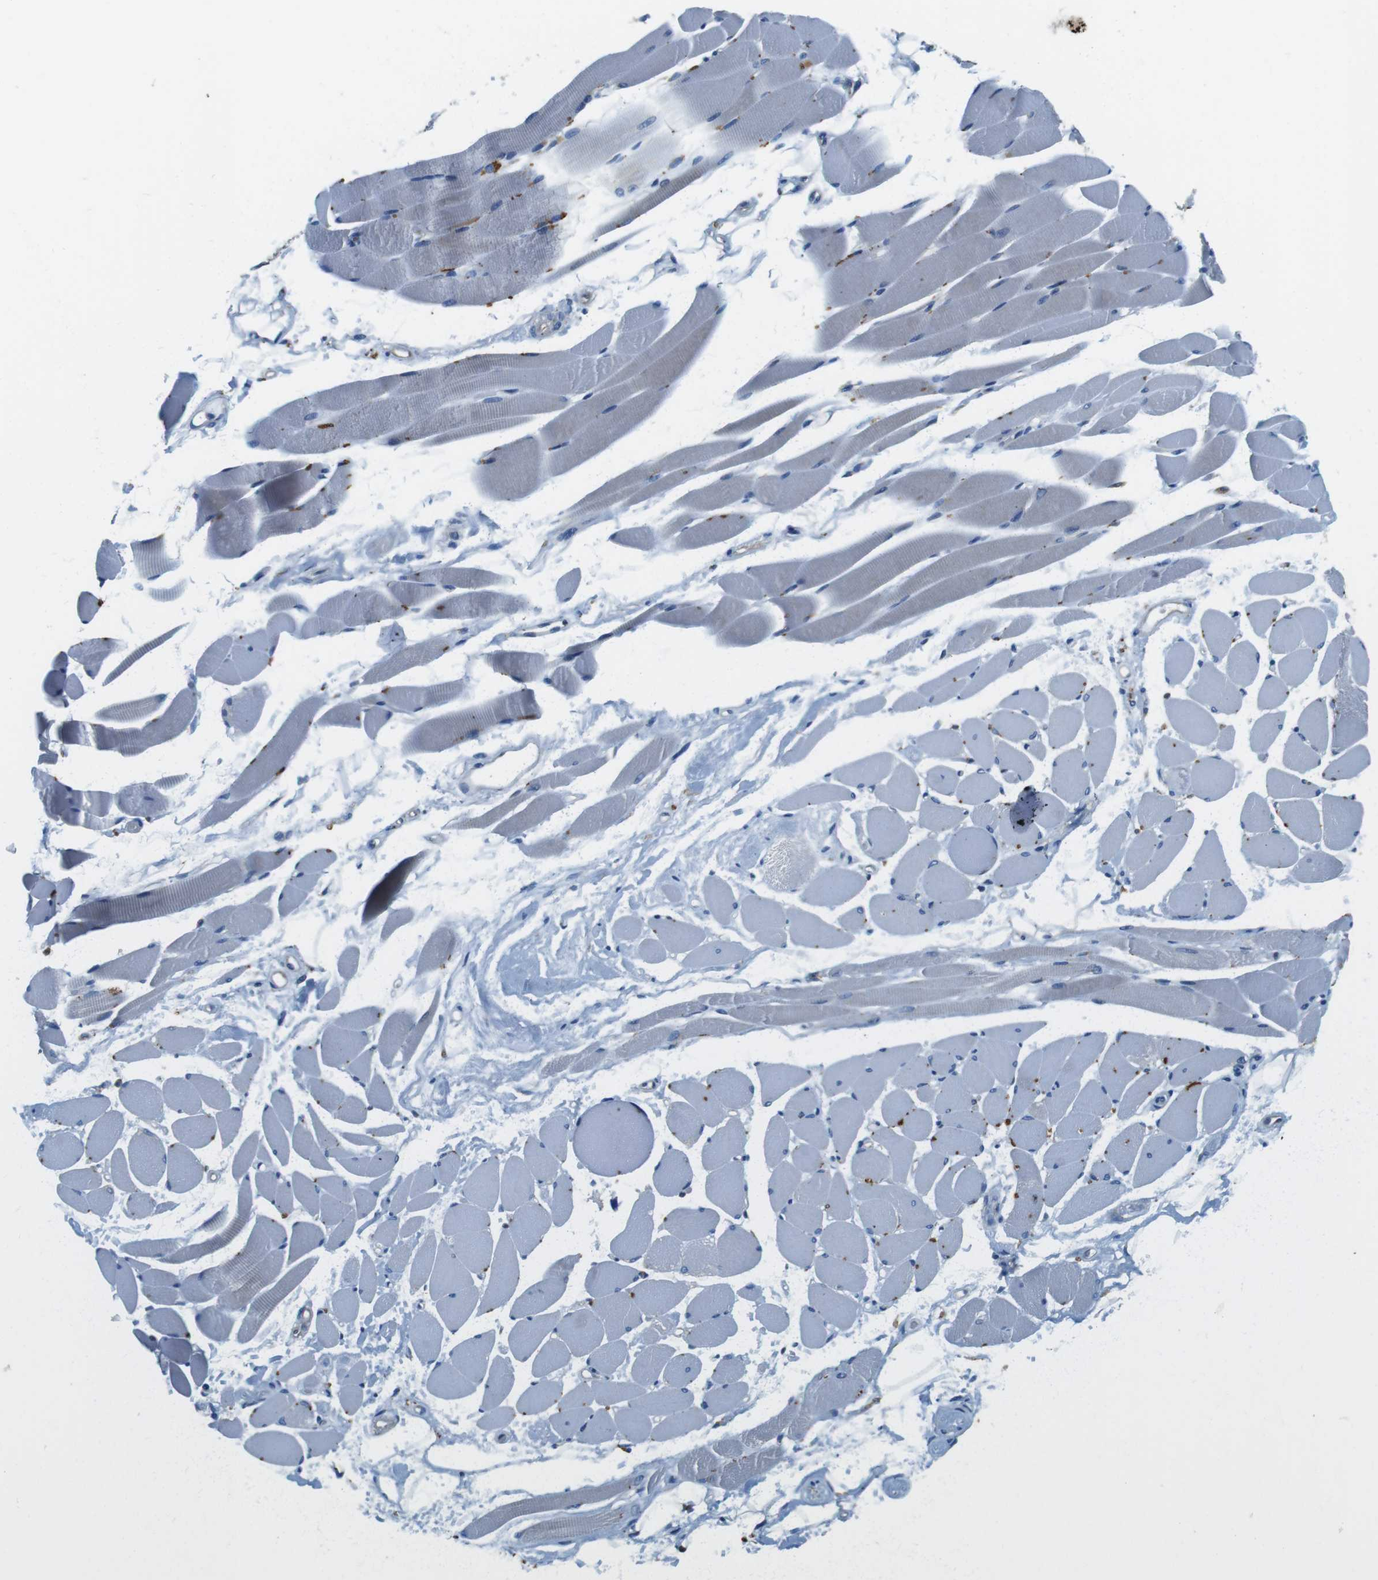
{"staining": {"intensity": "negative", "quantity": "none", "location": "none"}, "tissue": "skeletal muscle", "cell_type": "Myocytes", "image_type": "normal", "snomed": [{"axis": "morphology", "description": "Normal tissue, NOS"}, {"axis": "topography", "description": "Skeletal muscle"}, {"axis": "topography", "description": "Peripheral nerve tissue"}], "caption": "Immunohistochemistry (IHC) histopathology image of normal skeletal muscle: skeletal muscle stained with DAB (3,3'-diaminobenzidine) reveals no significant protein positivity in myocytes.", "gene": "DENND4C", "patient": {"sex": "female", "age": 84}}